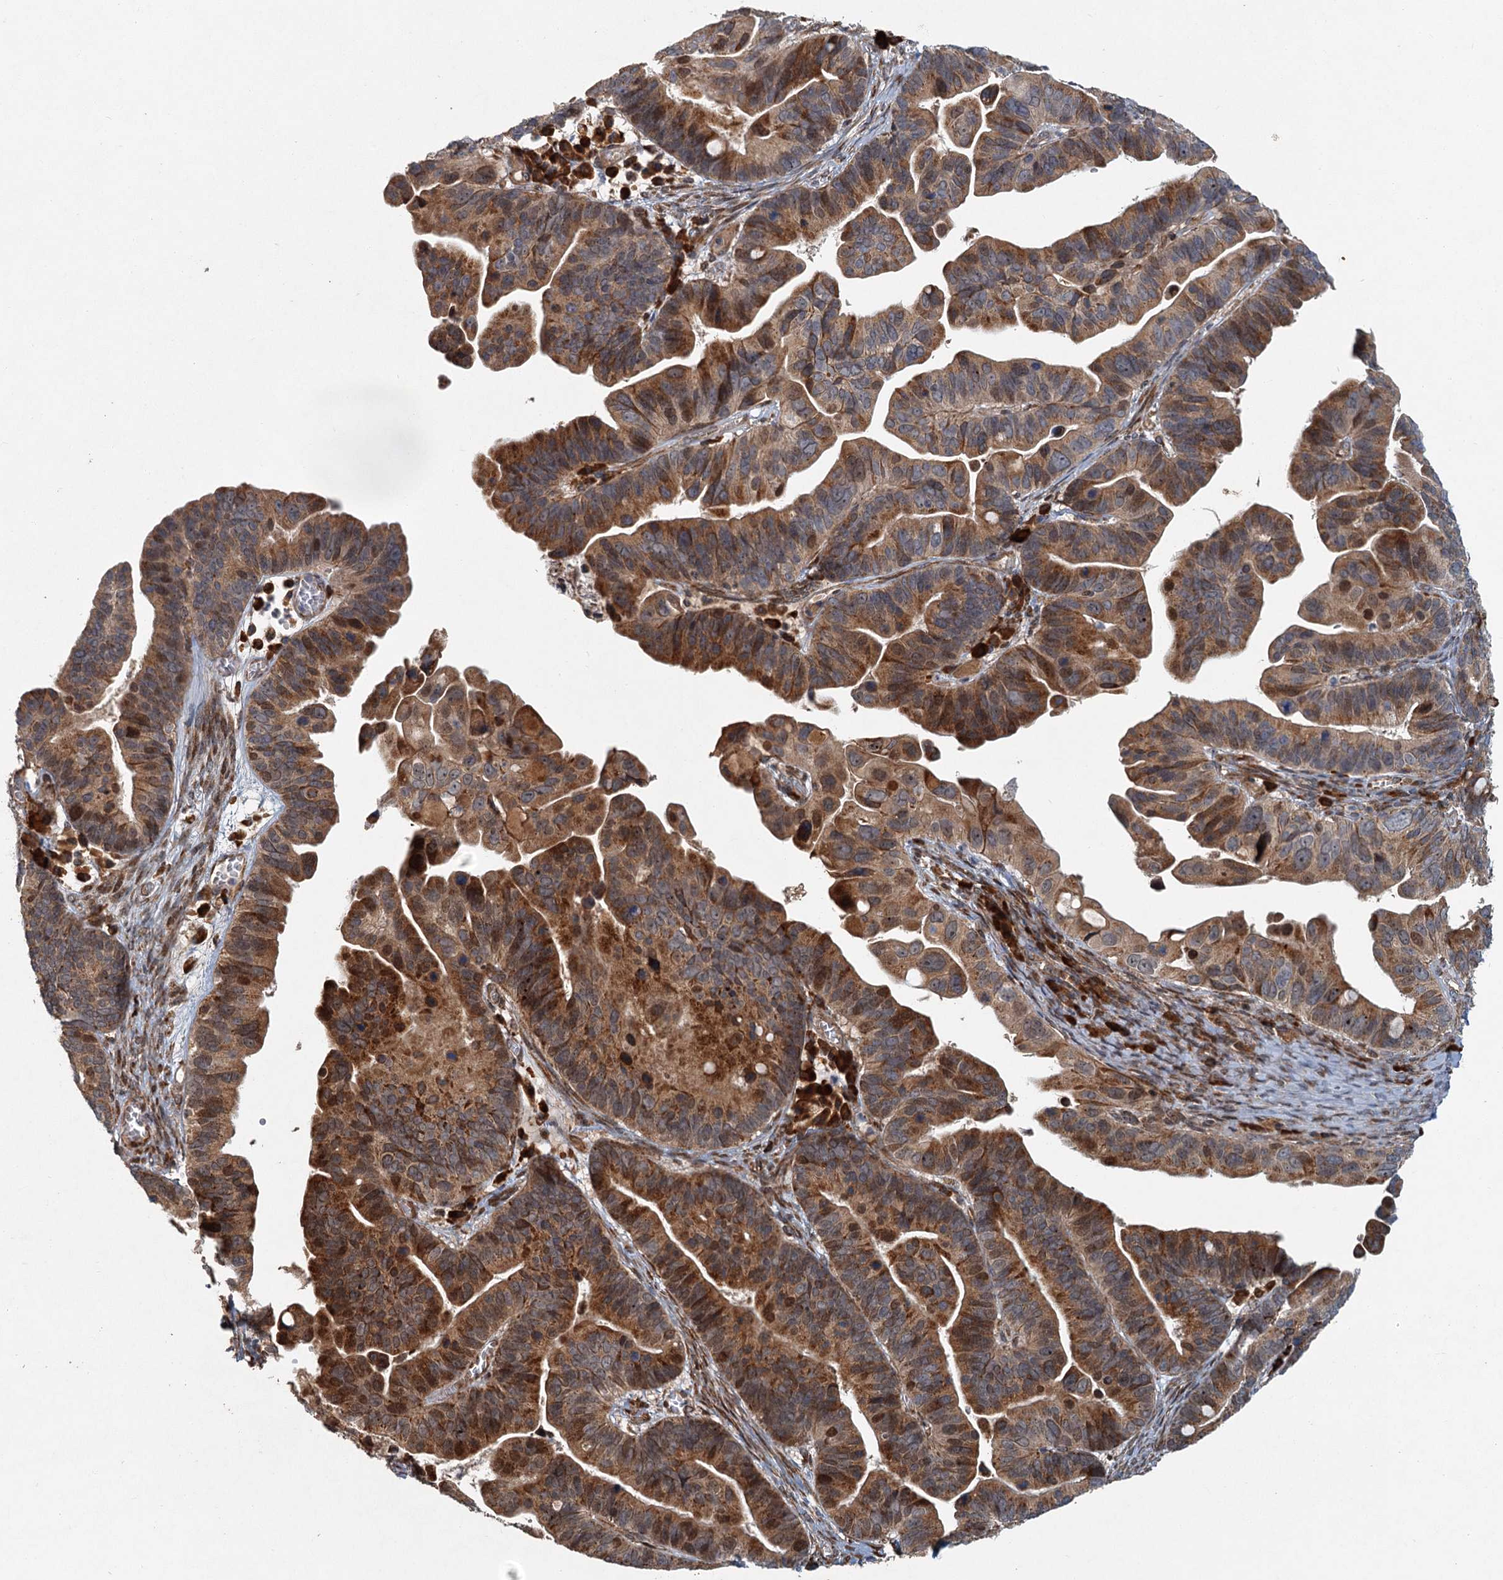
{"staining": {"intensity": "moderate", "quantity": ">75%", "location": "cytoplasmic/membranous,nuclear"}, "tissue": "ovarian cancer", "cell_type": "Tumor cells", "image_type": "cancer", "snomed": [{"axis": "morphology", "description": "Cystadenocarcinoma, serous, NOS"}, {"axis": "topography", "description": "Ovary"}], "caption": "The immunohistochemical stain labels moderate cytoplasmic/membranous and nuclear positivity in tumor cells of serous cystadenocarcinoma (ovarian) tissue.", "gene": "SRPX2", "patient": {"sex": "female", "age": 56}}